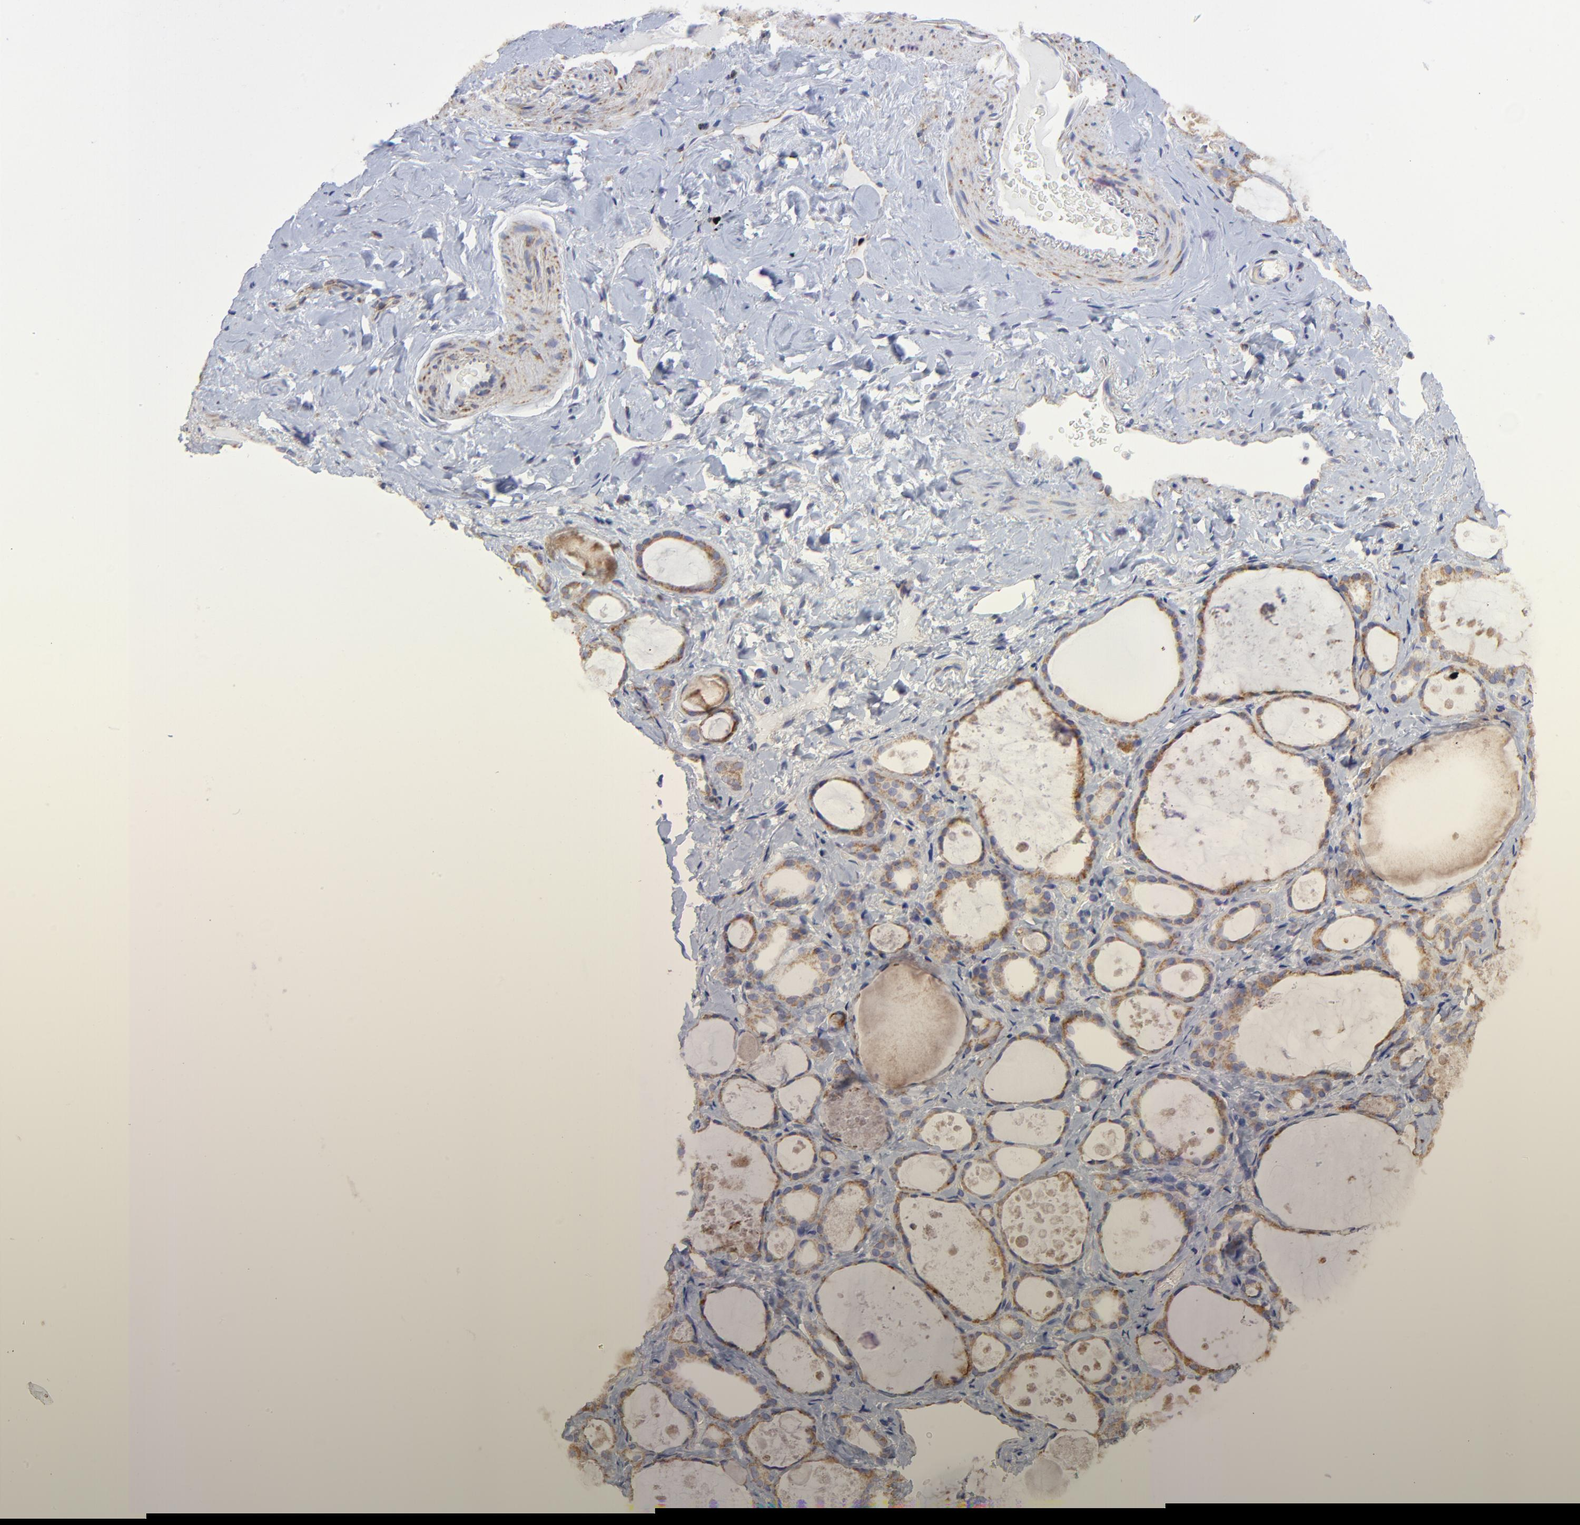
{"staining": {"intensity": "moderate", "quantity": ">75%", "location": "cytoplasmic/membranous"}, "tissue": "thyroid gland", "cell_type": "Glandular cells", "image_type": "normal", "snomed": [{"axis": "morphology", "description": "Normal tissue, NOS"}, {"axis": "topography", "description": "Thyroid gland"}], "caption": "IHC of normal thyroid gland reveals medium levels of moderate cytoplasmic/membranous expression in approximately >75% of glandular cells.", "gene": "SSBP1", "patient": {"sex": "female", "age": 75}}